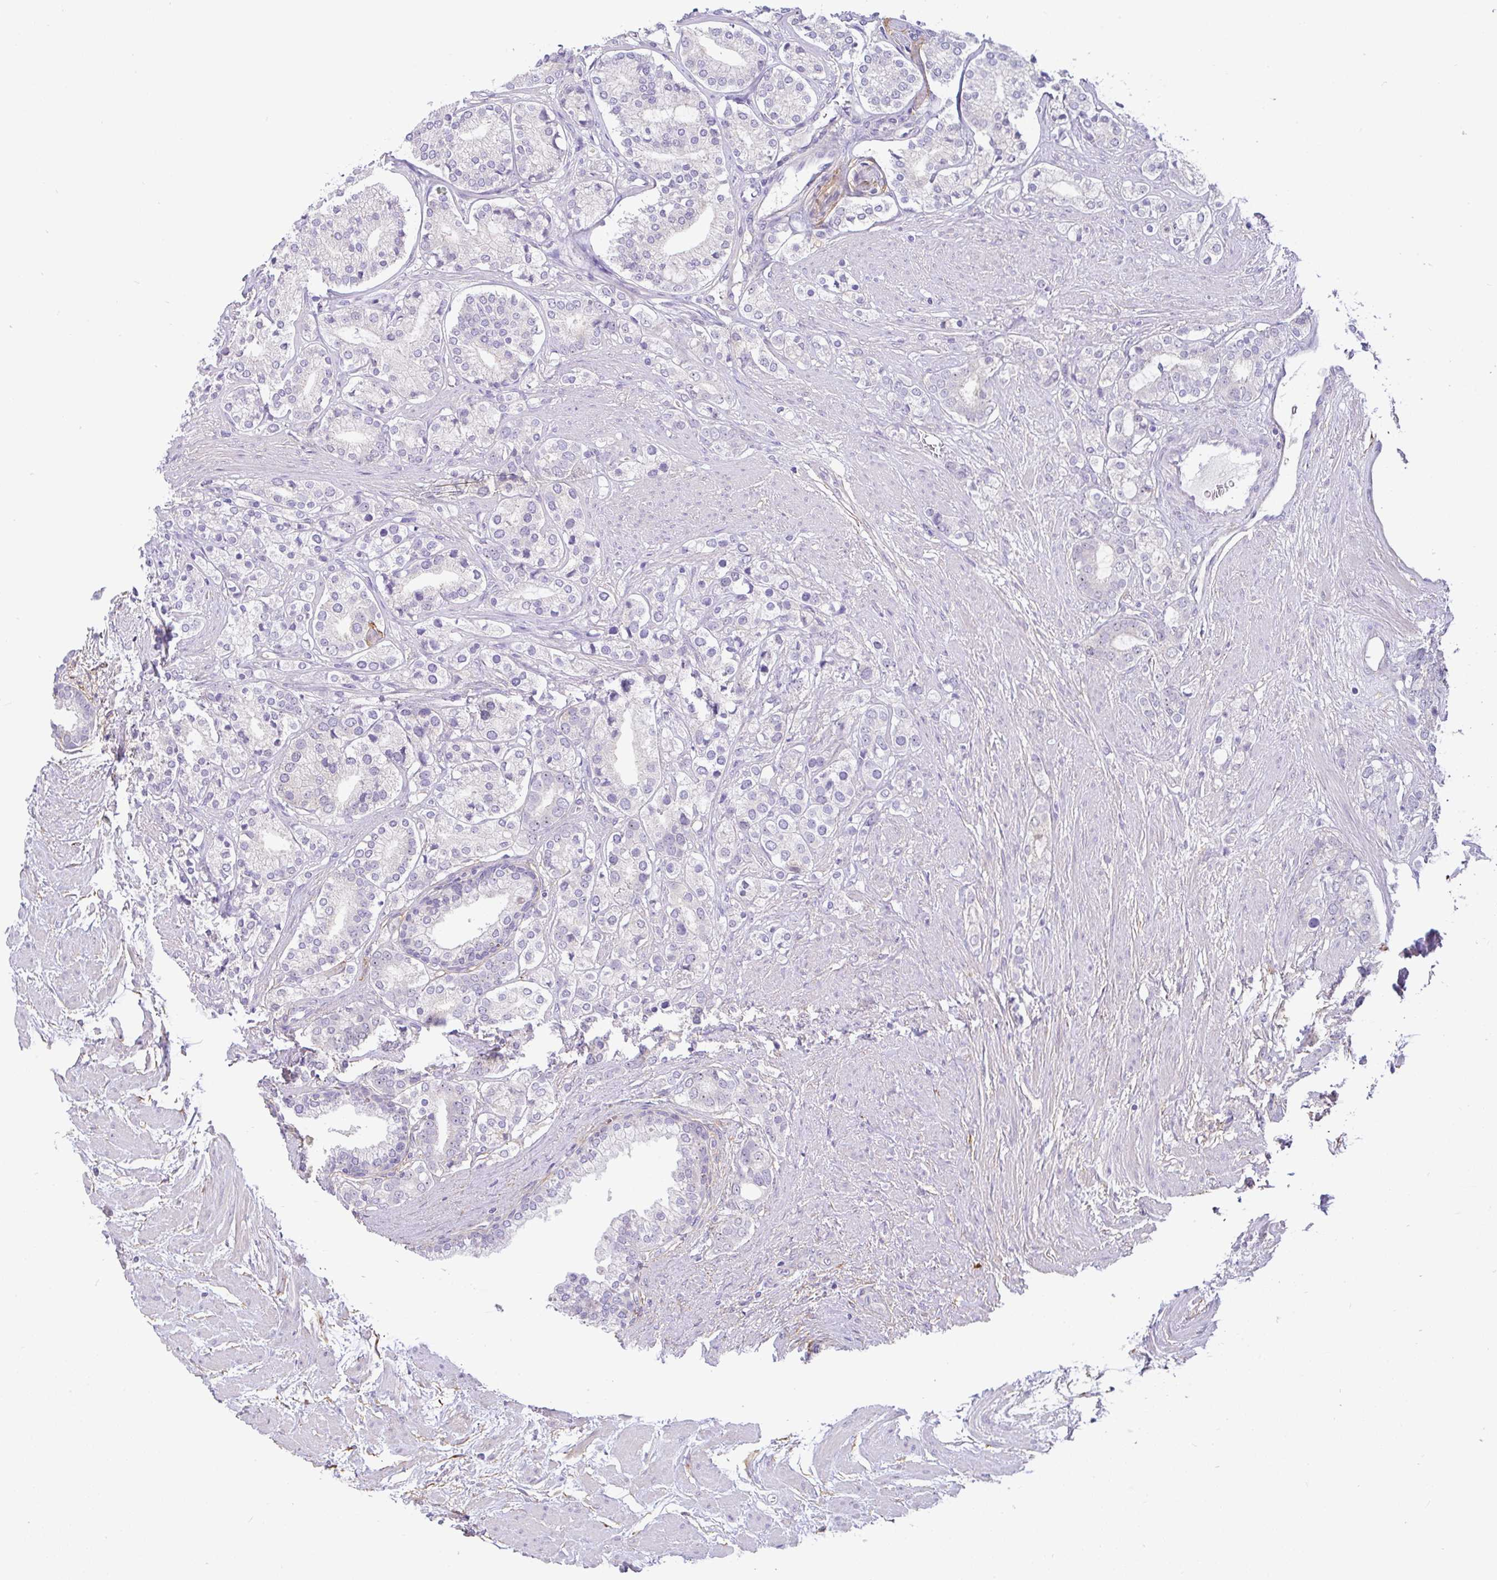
{"staining": {"intensity": "negative", "quantity": "none", "location": "none"}, "tissue": "prostate cancer", "cell_type": "Tumor cells", "image_type": "cancer", "snomed": [{"axis": "morphology", "description": "Adenocarcinoma, High grade"}, {"axis": "topography", "description": "Prostate"}], "caption": "DAB (3,3'-diaminobenzidine) immunohistochemical staining of human prostate adenocarcinoma (high-grade) reveals no significant positivity in tumor cells.", "gene": "MXRA8", "patient": {"sex": "male", "age": 58}}